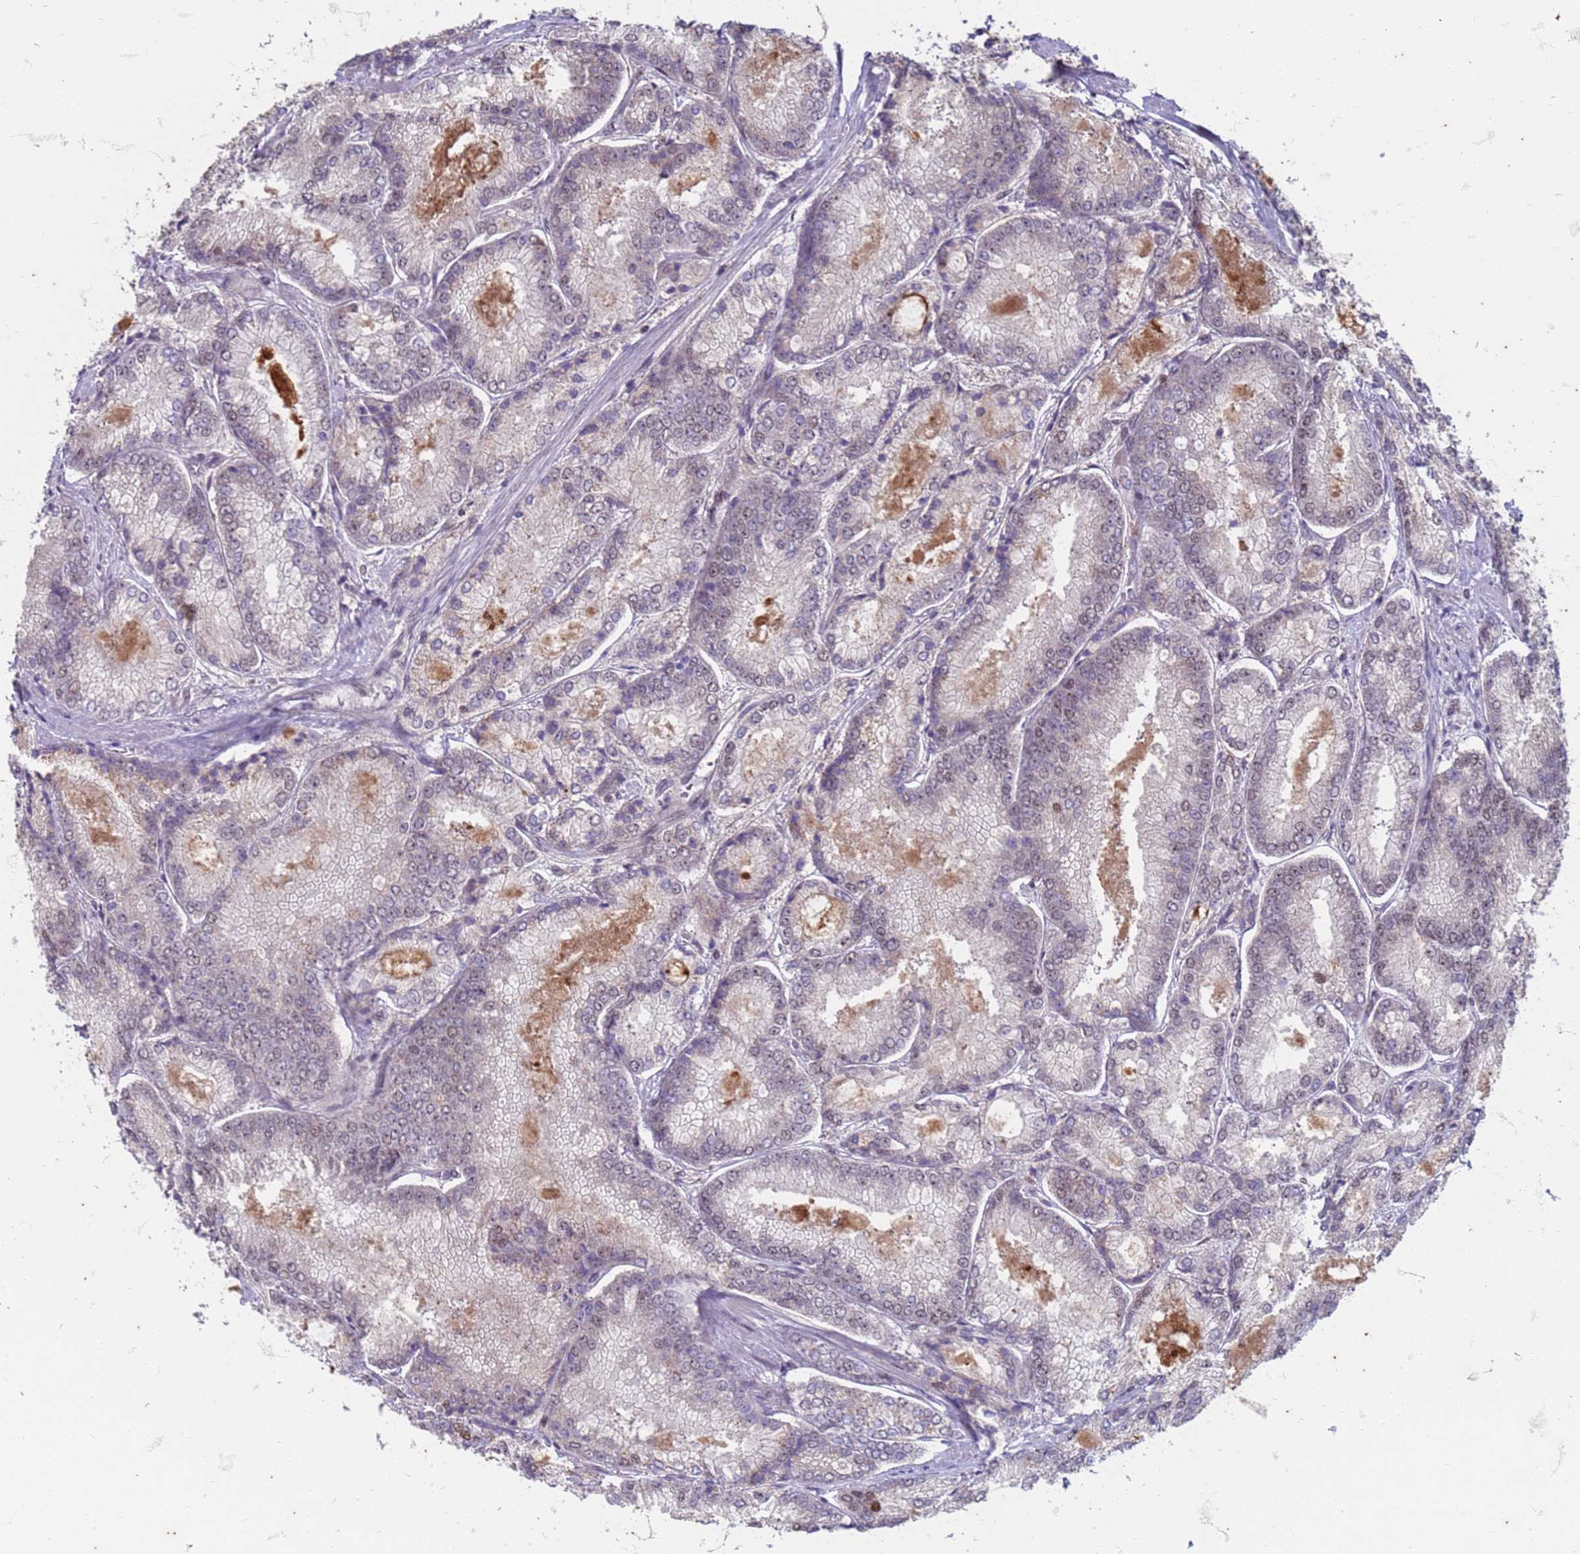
{"staining": {"intensity": "negative", "quantity": "none", "location": "none"}, "tissue": "prostate cancer", "cell_type": "Tumor cells", "image_type": "cancer", "snomed": [{"axis": "morphology", "description": "Adenocarcinoma, Low grade"}, {"axis": "topography", "description": "Prostate"}], "caption": "Immunohistochemical staining of prostate cancer (adenocarcinoma (low-grade)) reveals no significant staining in tumor cells.", "gene": "TRMT6", "patient": {"sex": "male", "age": 74}}